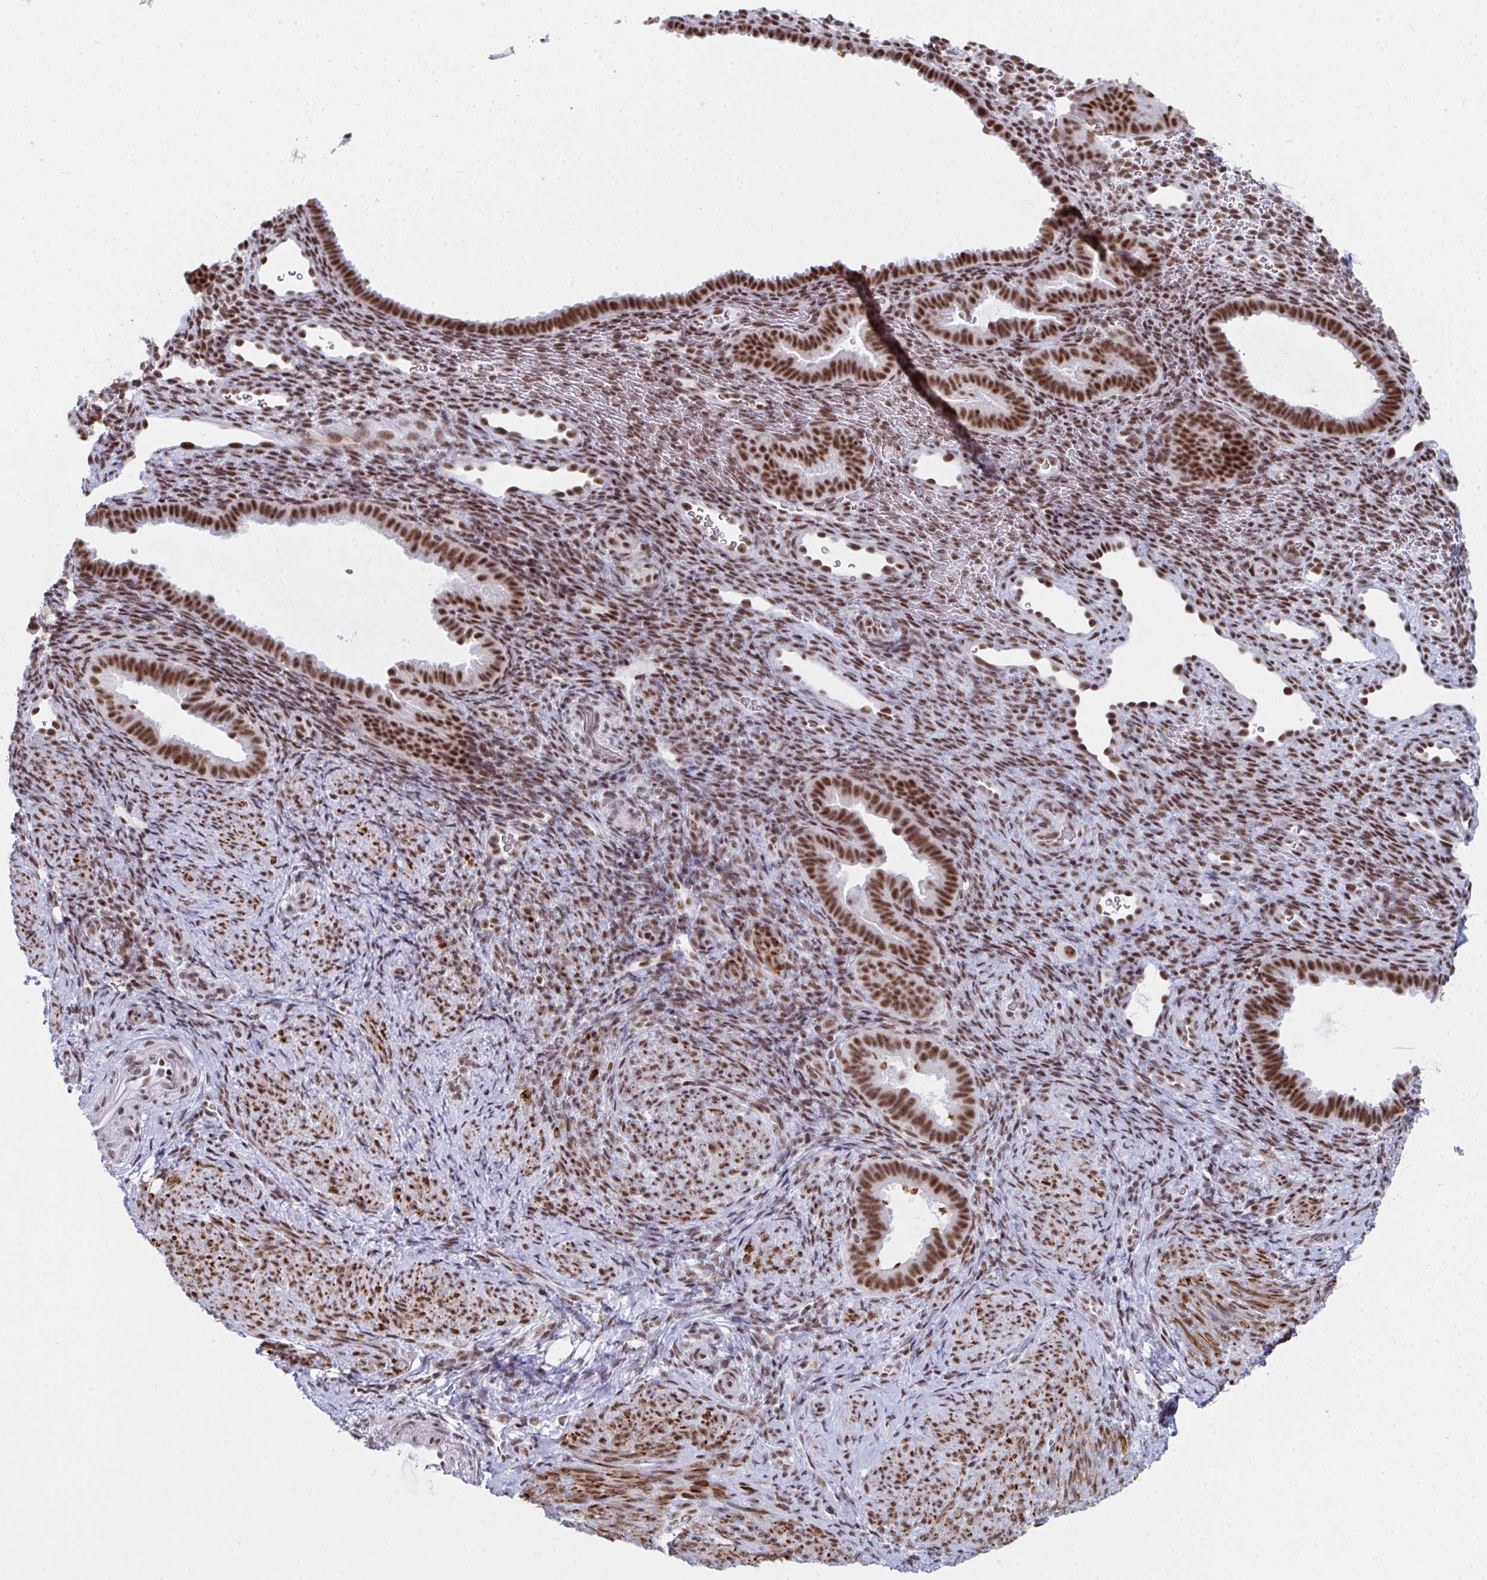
{"staining": {"intensity": "moderate", "quantity": "25%-75%", "location": "nuclear"}, "tissue": "endometrium", "cell_type": "Cells in endometrial stroma", "image_type": "normal", "snomed": [{"axis": "morphology", "description": "Normal tissue, NOS"}, {"axis": "topography", "description": "Endometrium"}], "caption": "Protein staining of unremarkable endometrium exhibits moderate nuclear staining in about 25%-75% of cells in endometrial stroma. The protein of interest is stained brown, and the nuclei are stained in blue (DAB (3,3'-diaminobenzidine) IHC with brightfield microscopy, high magnification).", "gene": "SNRNP70", "patient": {"sex": "female", "age": 34}}